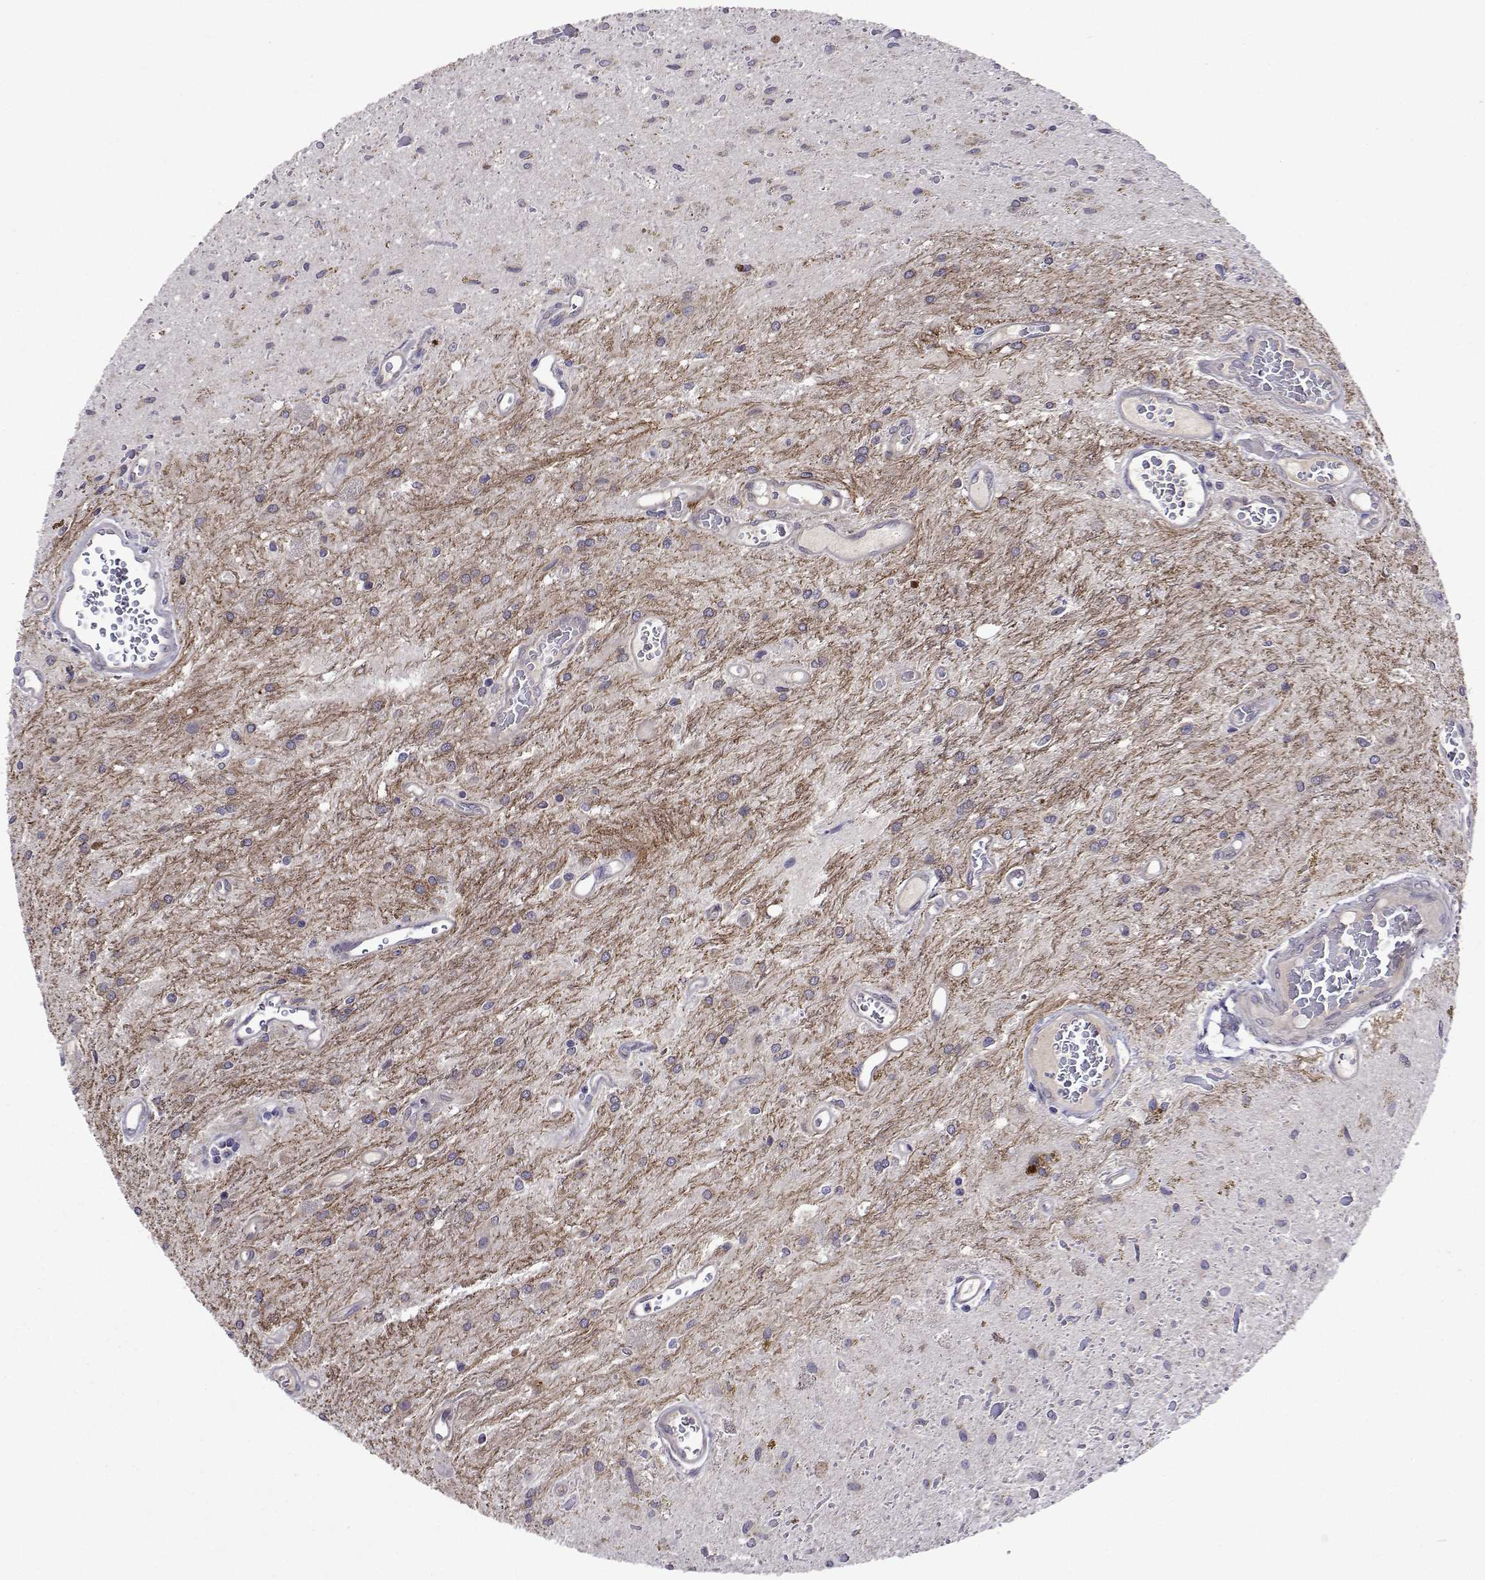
{"staining": {"intensity": "negative", "quantity": "none", "location": "none"}, "tissue": "glioma", "cell_type": "Tumor cells", "image_type": "cancer", "snomed": [{"axis": "morphology", "description": "Glioma, malignant, Low grade"}, {"axis": "topography", "description": "Cerebellum"}], "caption": "This is an immunohistochemistry (IHC) micrograph of glioma. There is no expression in tumor cells.", "gene": "TARBP2", "patient": {"sex": "female", "age": 14}}